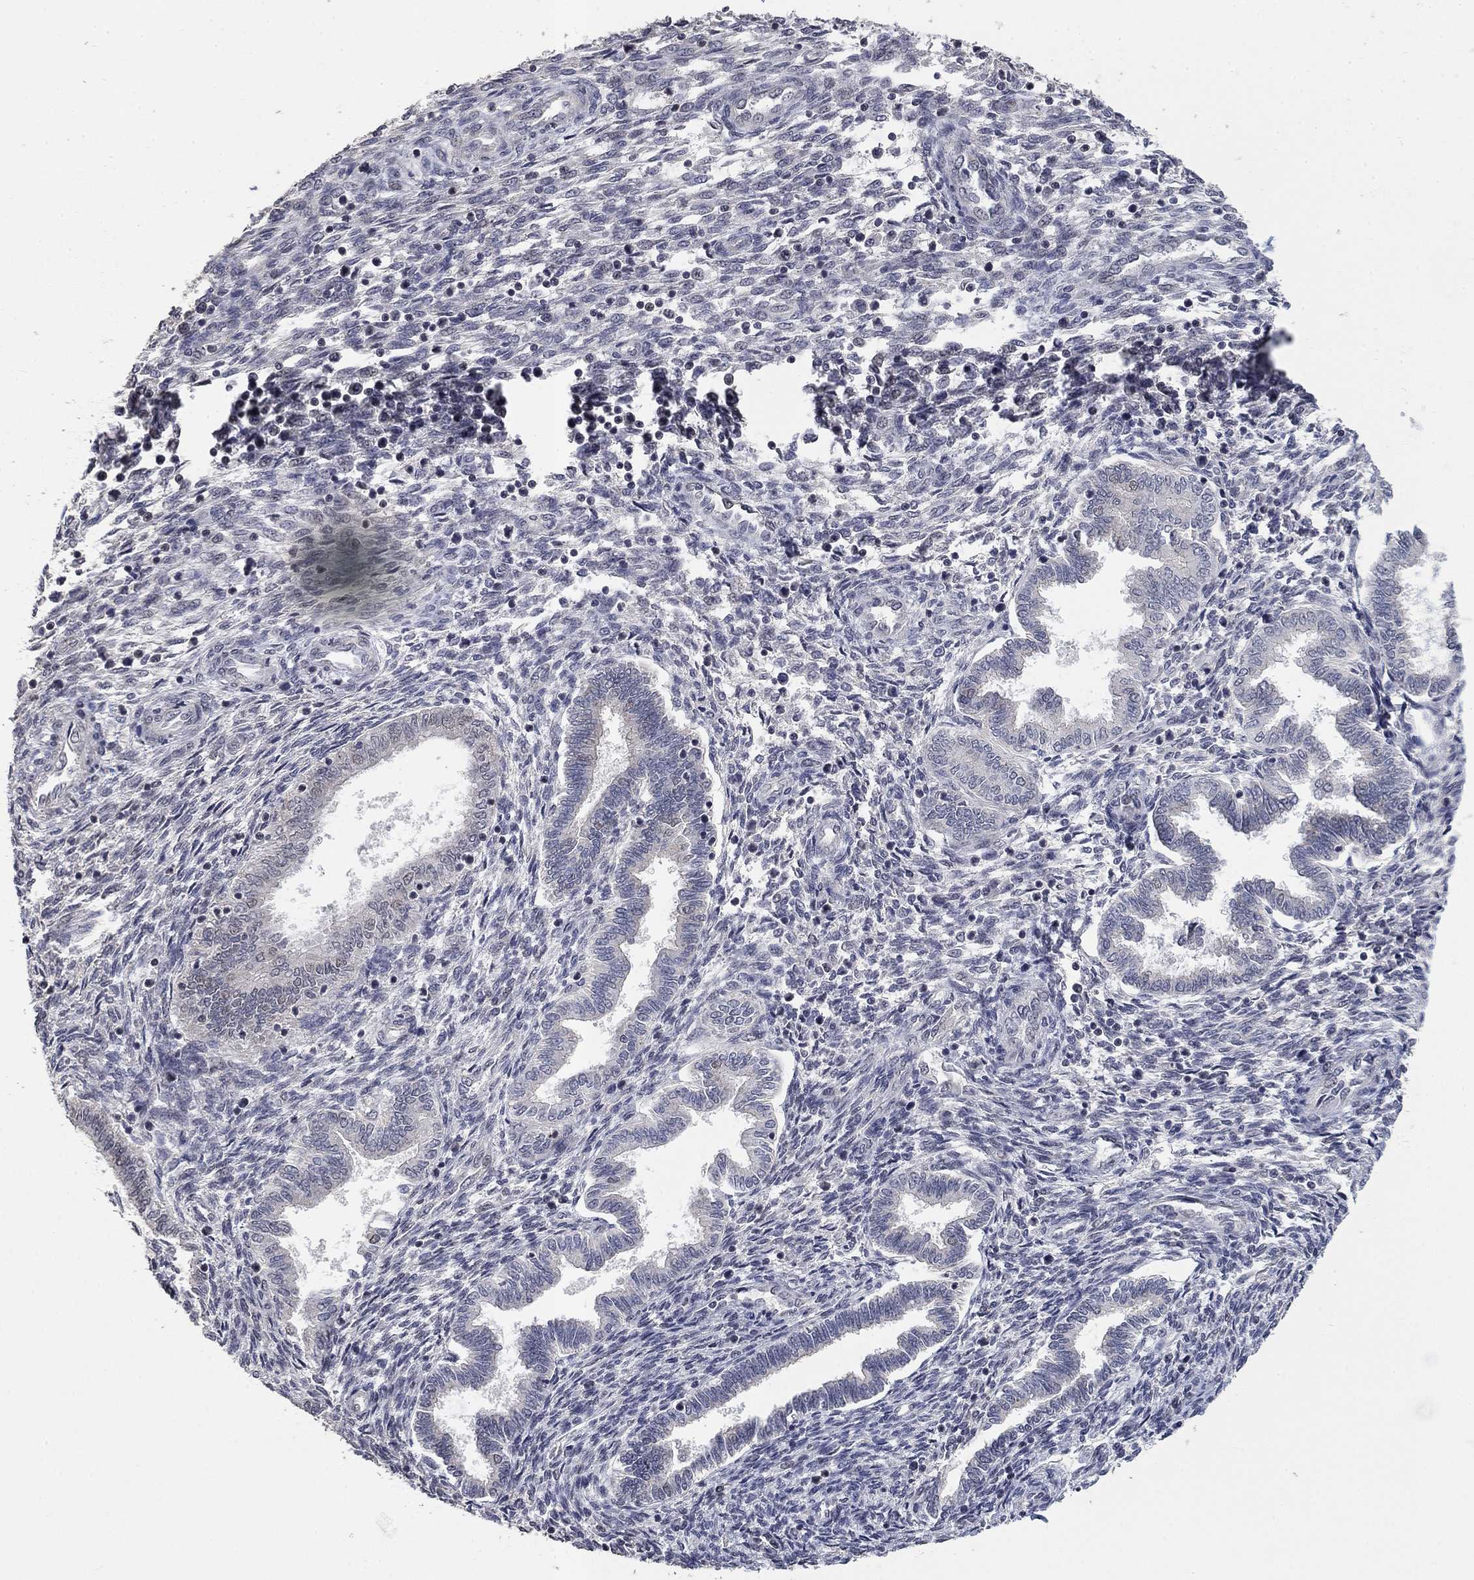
{"staining": {"intensity": "negative", "quantity": "none", "location": "none"}, "tissue": "endometrium", "cell_type": "Cells in endometrial stroma", "image_type": "normal", "snomed": [{"axis": "morphology", "description": "Normal tissue, NOS"}, {"axis": "topography", "description": "Endometrium"}], "caption": "Immunohistochemistry image of benign endometrium: endometrium stained with DAB (3,3'-diaminobenzidine) exhibits no significant protein positivity in cells in endometrial stroma. (Stains: DAB immunohistochemistry with hematoxylin counter stain, Microscopy: brightfield microscopy at high magnification).", "gene": "SPATA33", "patient": {"sex": "female", "age": 42}}